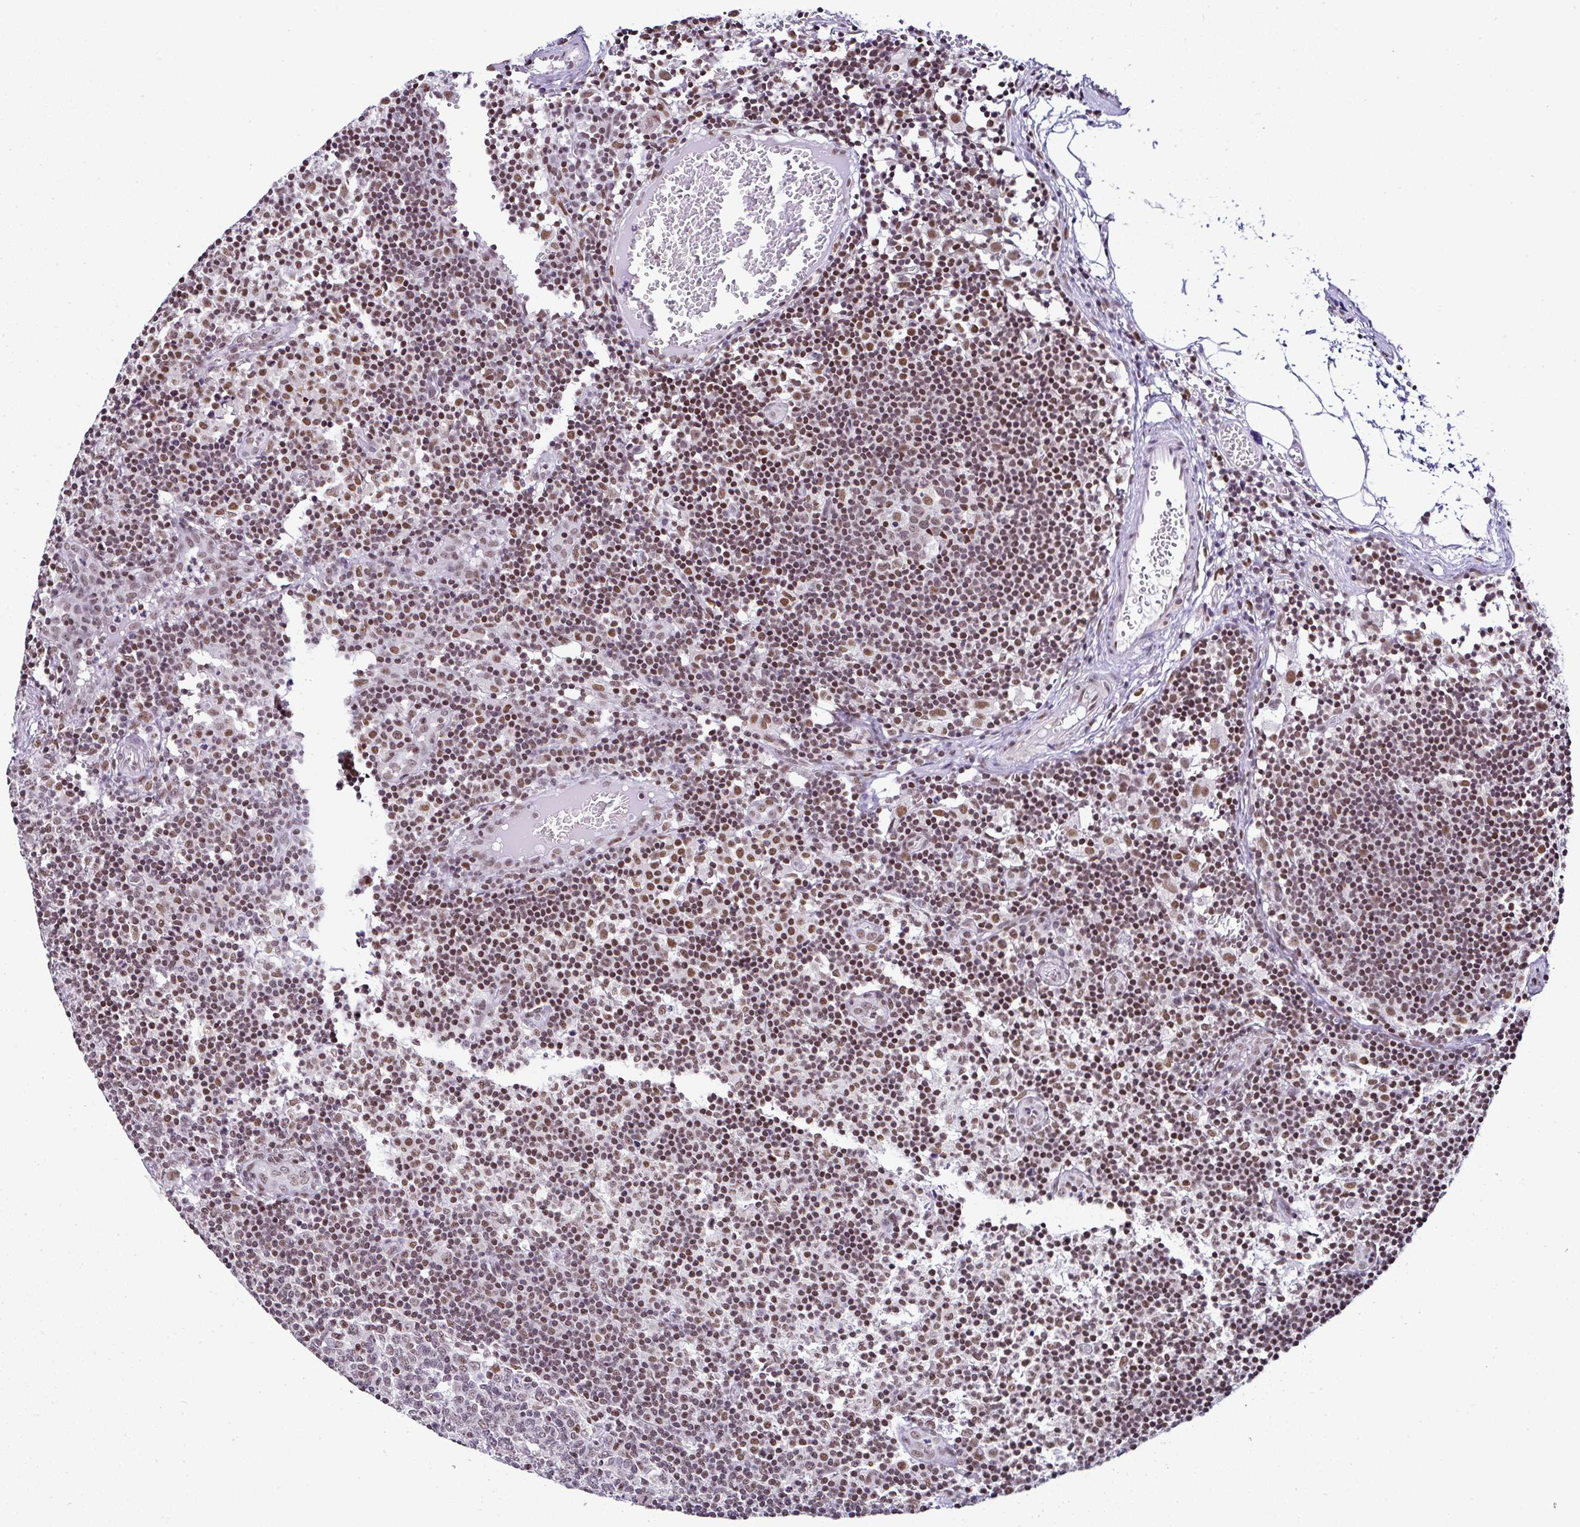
{"staining": {"intensity": "moderate", "quantity": "25%-75%", "location": "nuclear"}, "tissue": "lymph node", "cell_type": "Germinal center cells", "image_type": "normal", "snomed": [{"axis": "morphology", "description": "Normal tissue, NOS"}, {"axis": "topography", "description": "Lymph node"}], "caption": "Lymph node stained for a protein (brown) exhibits moderate nuclear positive expression in about 25%-75% of germinal center cells.", "gene": "DR1", "patient": {"sex": "female", "age": 45}}